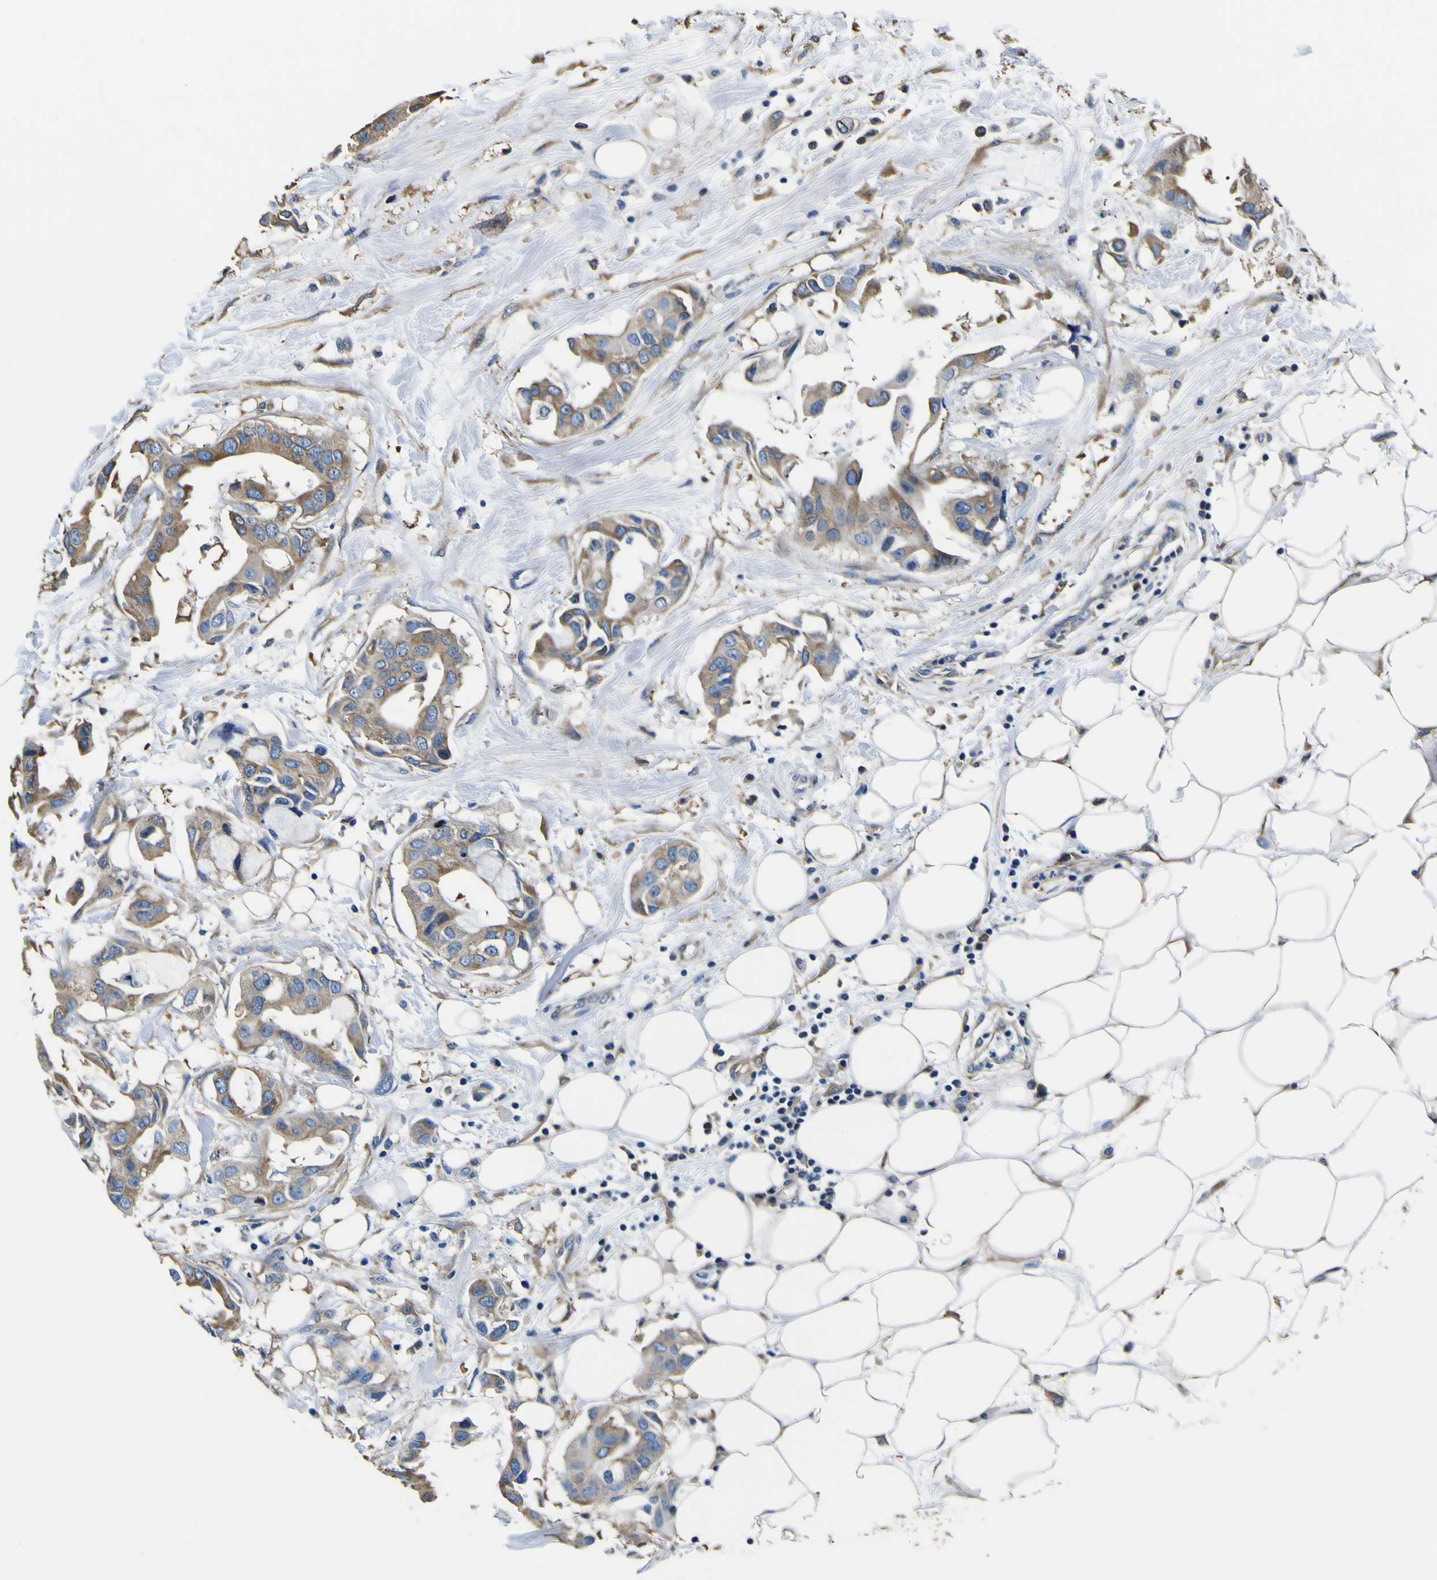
{"staining": {"intensity": "weak", "quantity": ">75%", "location": "cytoplasmic/membranous"}, "tissue": "breast cancer", "cell_type": "Tumor cells", "image_type": "cancer", "snomed": [{"axis": "morphology", "description": "Duct carcinoma"}, {"axis": "topography", "description": "Breast"}], "caption": "This is an image of immunohistochemistry staining of breast cancer (intraductal carcinoma), which shows weak staining in the cytoplasmic/membranous of tumor cells.", "gene": "TUBA1B", "patient": {"sex": "female", "age": 40}}